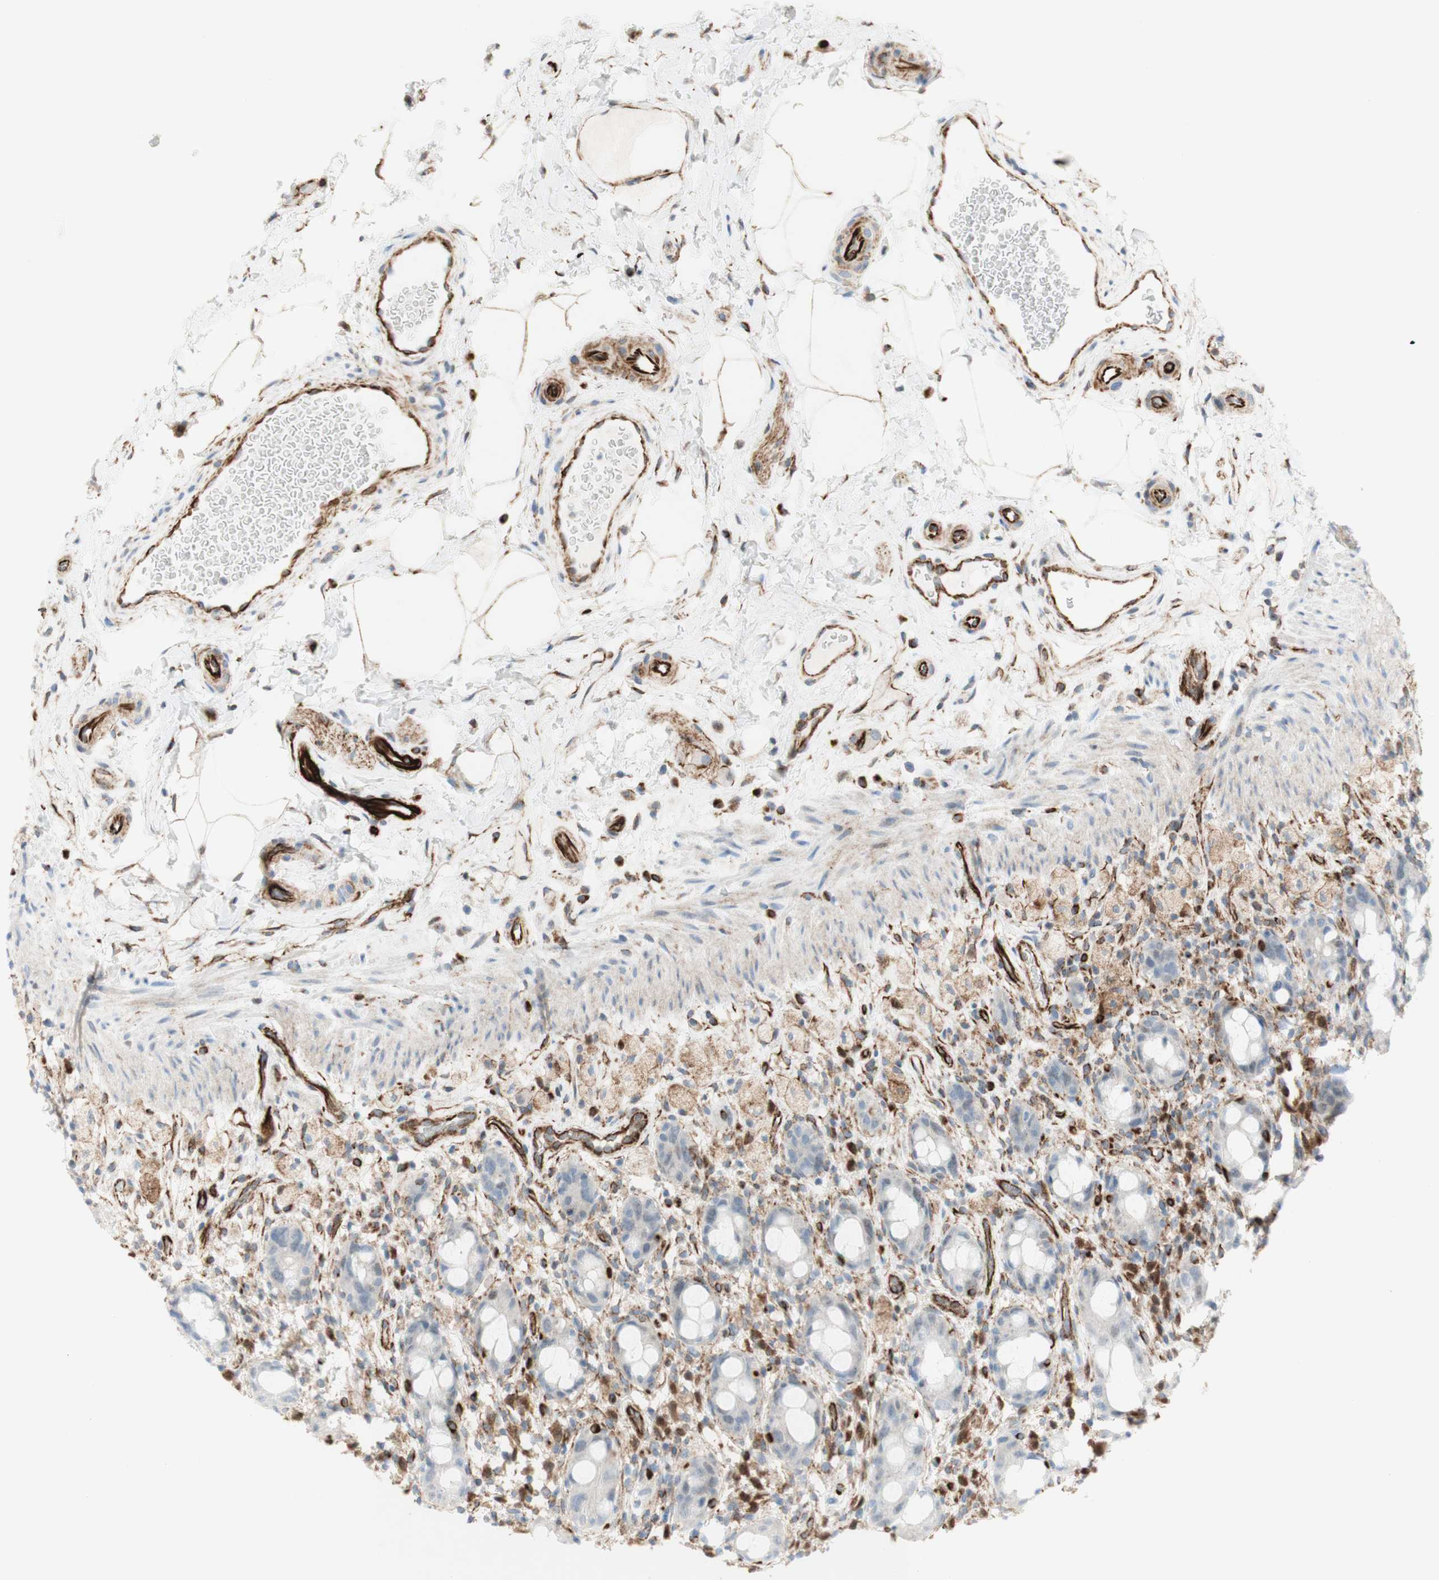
{"staining": {"intensity": "weak", "quantity": ">75%", "location": "cytoplasmic/membranous"}, "tissue": "rectum", "cell_type": "Glandular cells", "image_type": "normal", "snomed": [{"axis": "morphology", "description": "Normal tissue, NOS"}, {"axis": "topography", "description": "Rectum"}], "caption": "Immunohistochemical staining of benign human rectum displays weak cytoplasmic/membranous protein expression in approximately >75% of glandular cells.", "gene": "POU2AF1", "patient": {"sex": "male", "age": 44}}